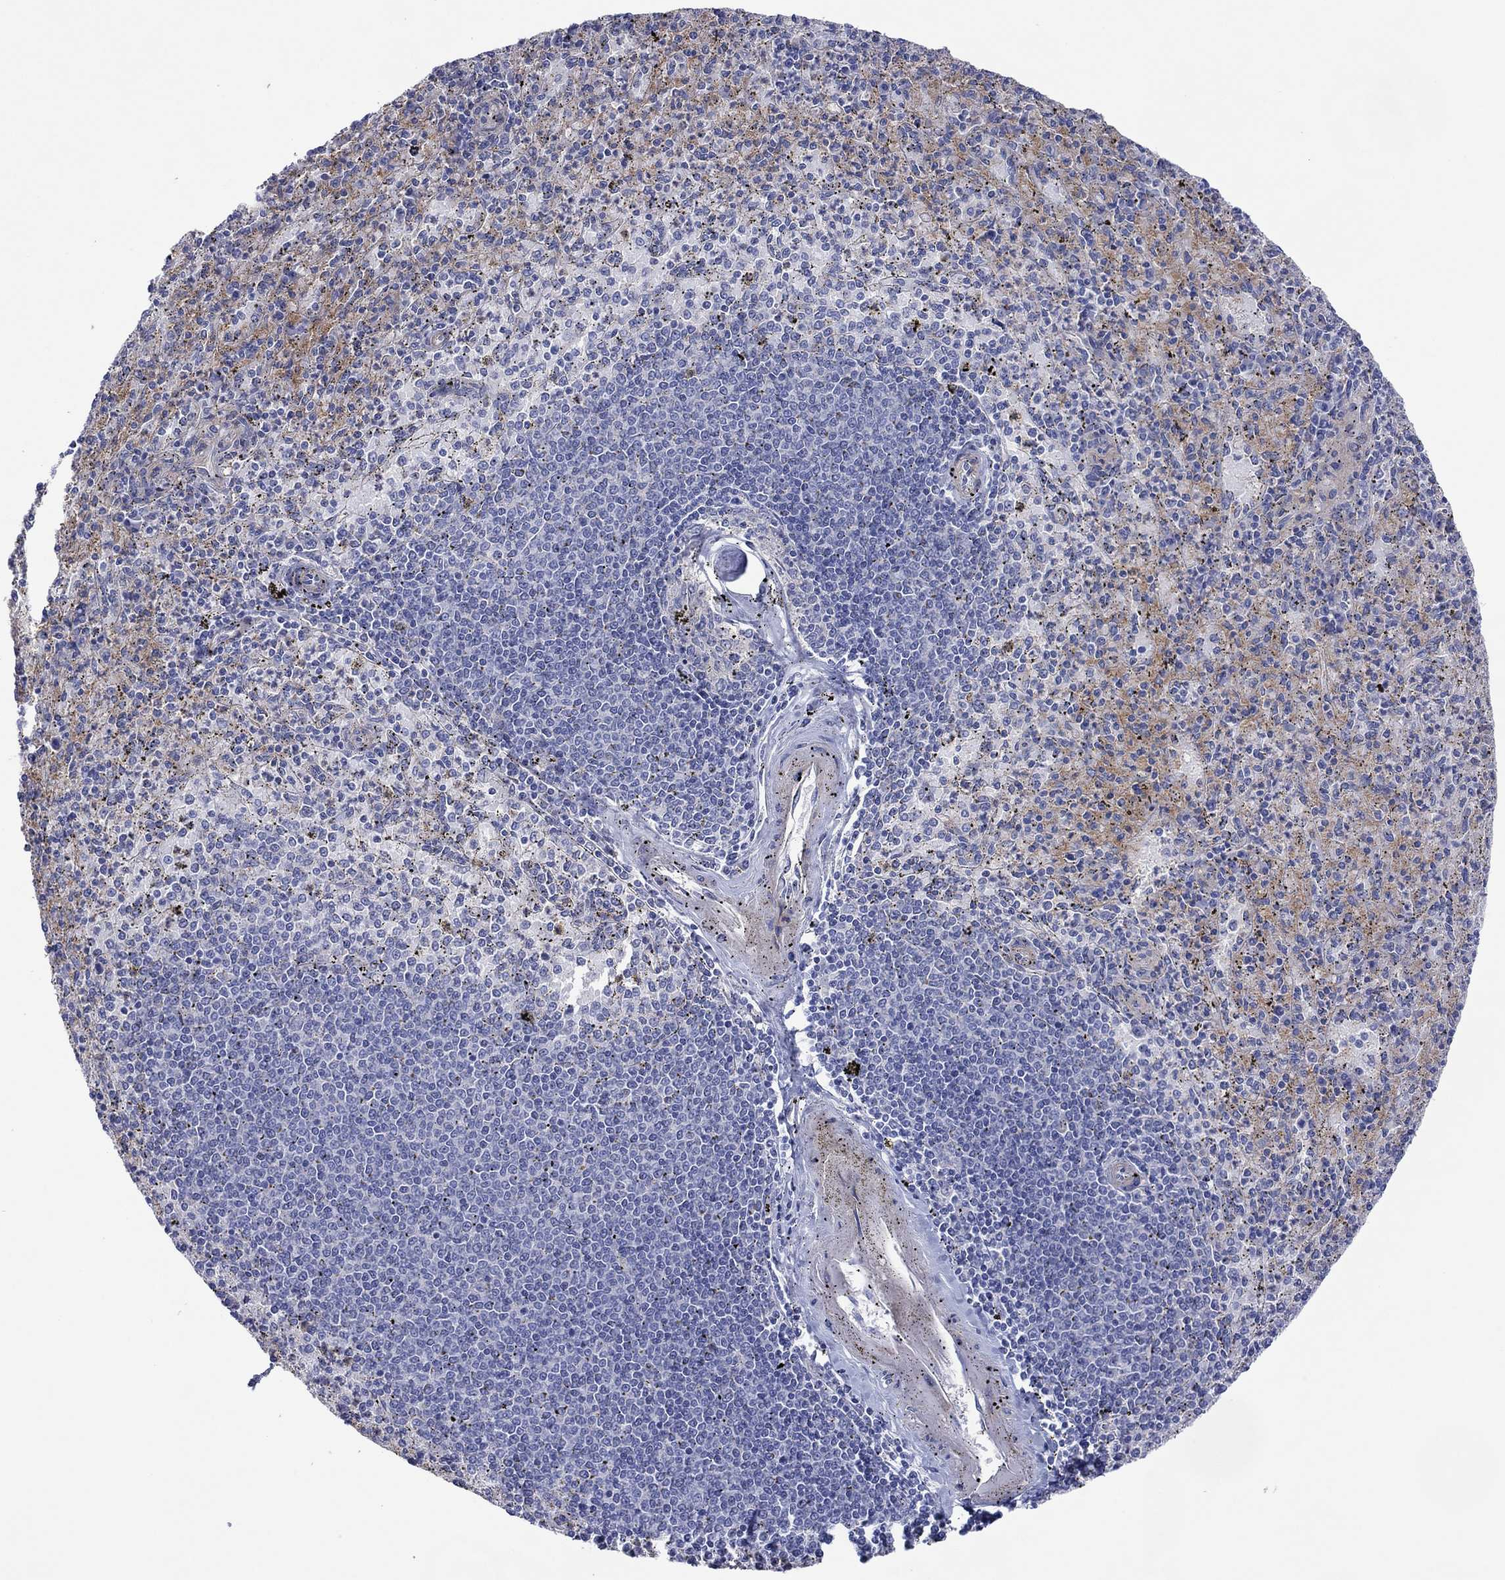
{"staining": {"intensity": "moderate", "quantity": "<25%", "location": "cytoplasmic/membranous"}, "tissue": "spleen", "cell_type": "Cells in red pulp", "image_type": "normal", "snomed": [{"axis": "morphology", "description": "Normal tissue, NOS"}, {"axis": "topography", "description": "Spleen"}], "caption": "This image reveals benign spleen stained with immunohistochemistry to label a protein in brown. The cytoplasmic/membranous of cells in red pulp show moderate positivity for the protein. Nuclei are counter-stained blue.", "gene": "TPRN", "patient": {"sex": "male", "age": 60}}